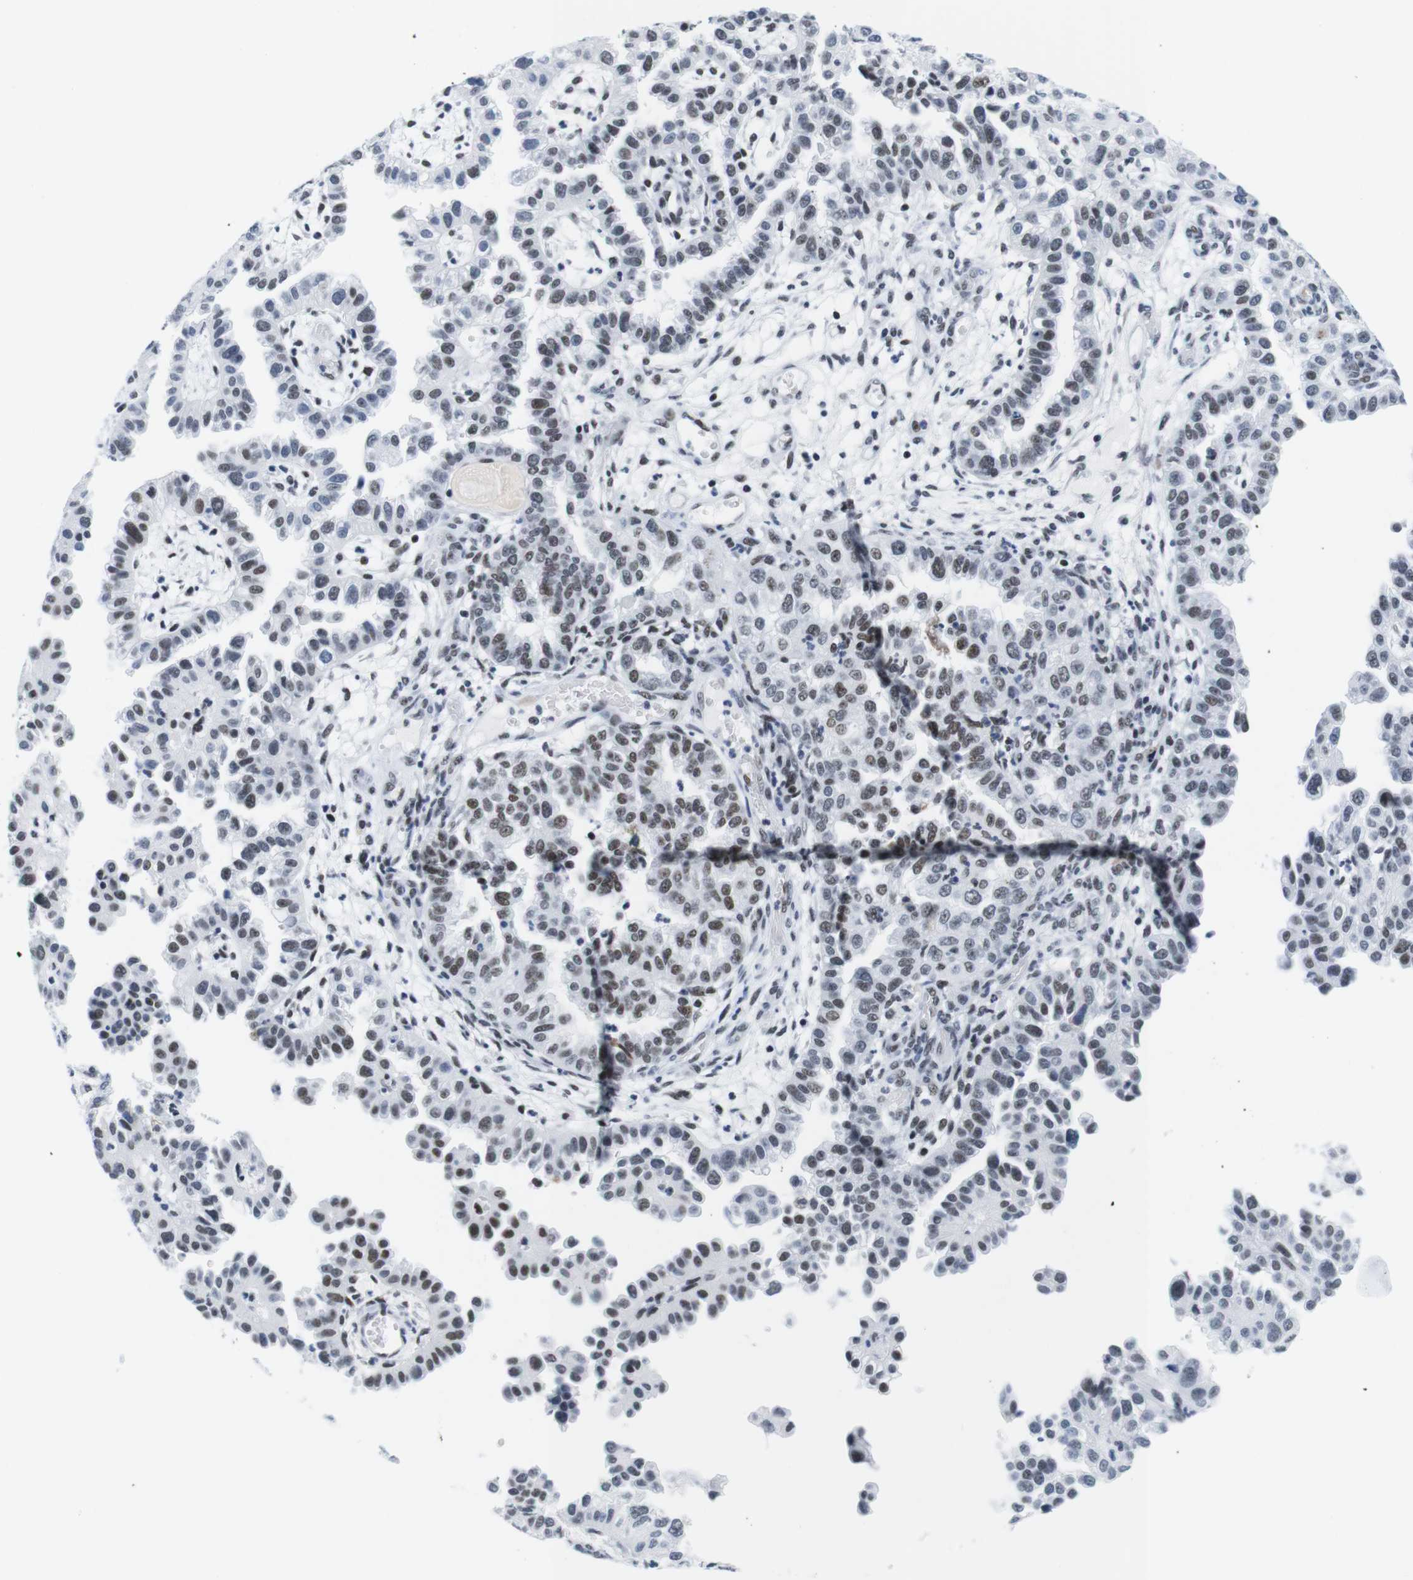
{"staining": {"intensity": "moderate", "quantity": ">75%", "location": "nuclear"}, "tissue": "endometrial cancer", "cell_type": "Tumor cells", "image_type": "cancer", "snomed": [{"axis": "morphology", "description": "Adenocarcinoma, NOS"}, {"axis": "topography", "description": "Endometrium"}], "caption": "Brown immunohistochemical staining in adenocarcinoma (endometrial) exhibits moderate nuclear positivity in approximately >75% of tumor cells. The staining is performed using DAB brown chromogen to label protein expression. The nuclei are counter-stained blue using hematoxylin.", "gene": "IFI16", "patient": {"sex": "female", "age": 85}}